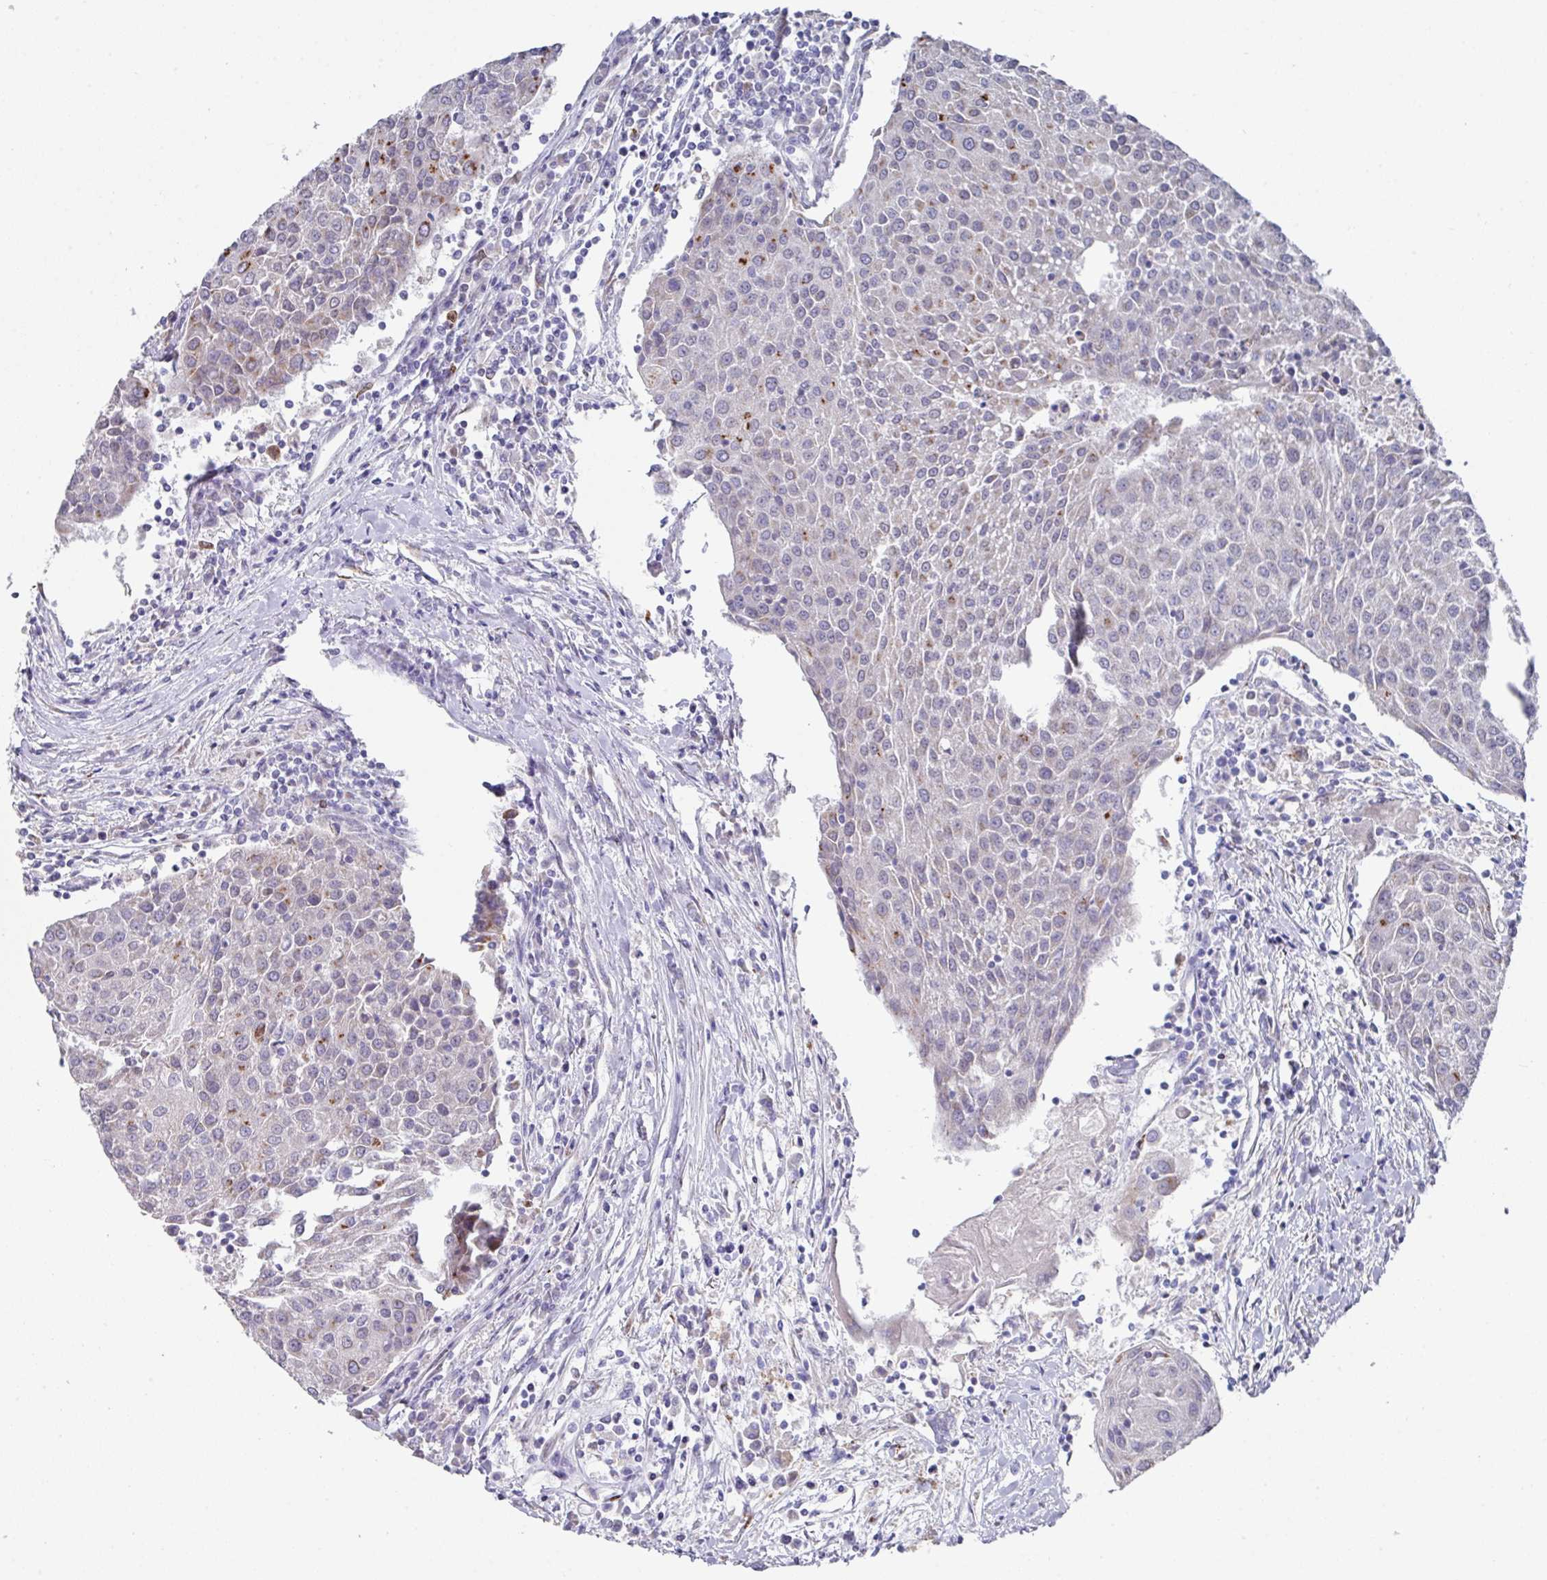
{"staining": {"intensity": "moderate", "quantity": "<25%", "location": "cytoplasmic/membranous"}, "tissue": "urothelial cancer", "cell_type": "Tumor cells", "image_type": "cancer", "snomed": [{"axis": "morphology", "description": "Urothelial carcinoma, High grade"}, {"axis": "topography", "description": "Urinary bladder"}], "caption": "Brown immunohistochemical staining in urothelial cancer reveals moderate cytoplasmic/membranous expression in approximately <25% of tumor cells.", "gene": "VKORC1L1", "patient": {"sex": "female", "age": 85}}